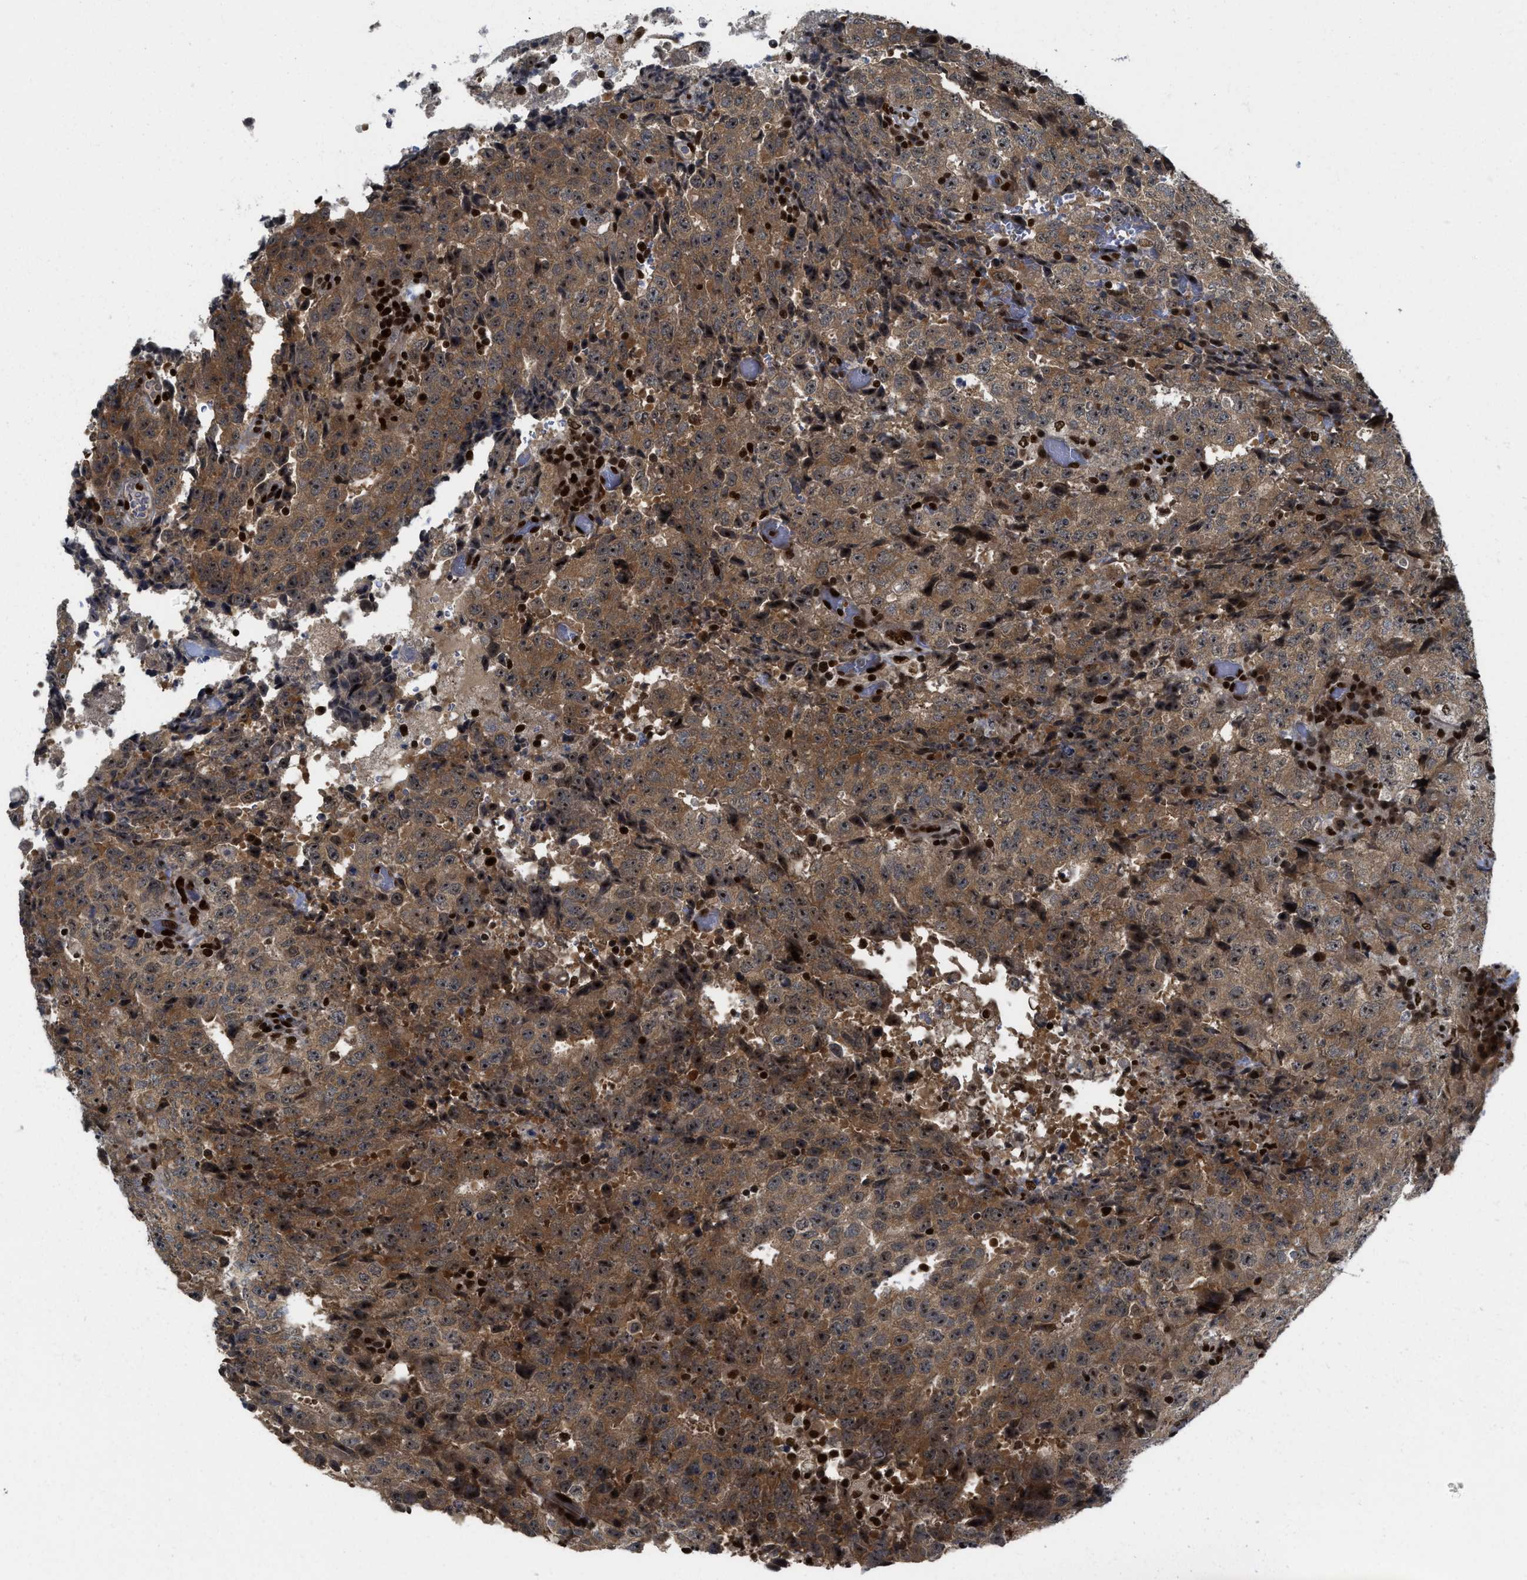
{"staining": {"intensity": "moderate", "quantity": ">75%", "location": "cytoplasmic/membranous,nuclear"}, "tissue": "testis cancer", "cell_type": "Tumor cells", "image_type": "cancer", "snomed": [{"axis": "morphology", "description": "Necrosis, NOS"}, {"axis": "morphology", "description": "Carcinoma, Embryonal, NOS"}, {"axis": "topography", "description": "Testis"}], "caption": "This image shows immunohistochemistry staining of testis cancer (embryonal carcinoma), with medium moderate cytoplasmic/membranous and nuclear expression in about >75% of tumor cells.", "gene": "RFX5", "patient": {"sex": "male", "age": 19}}